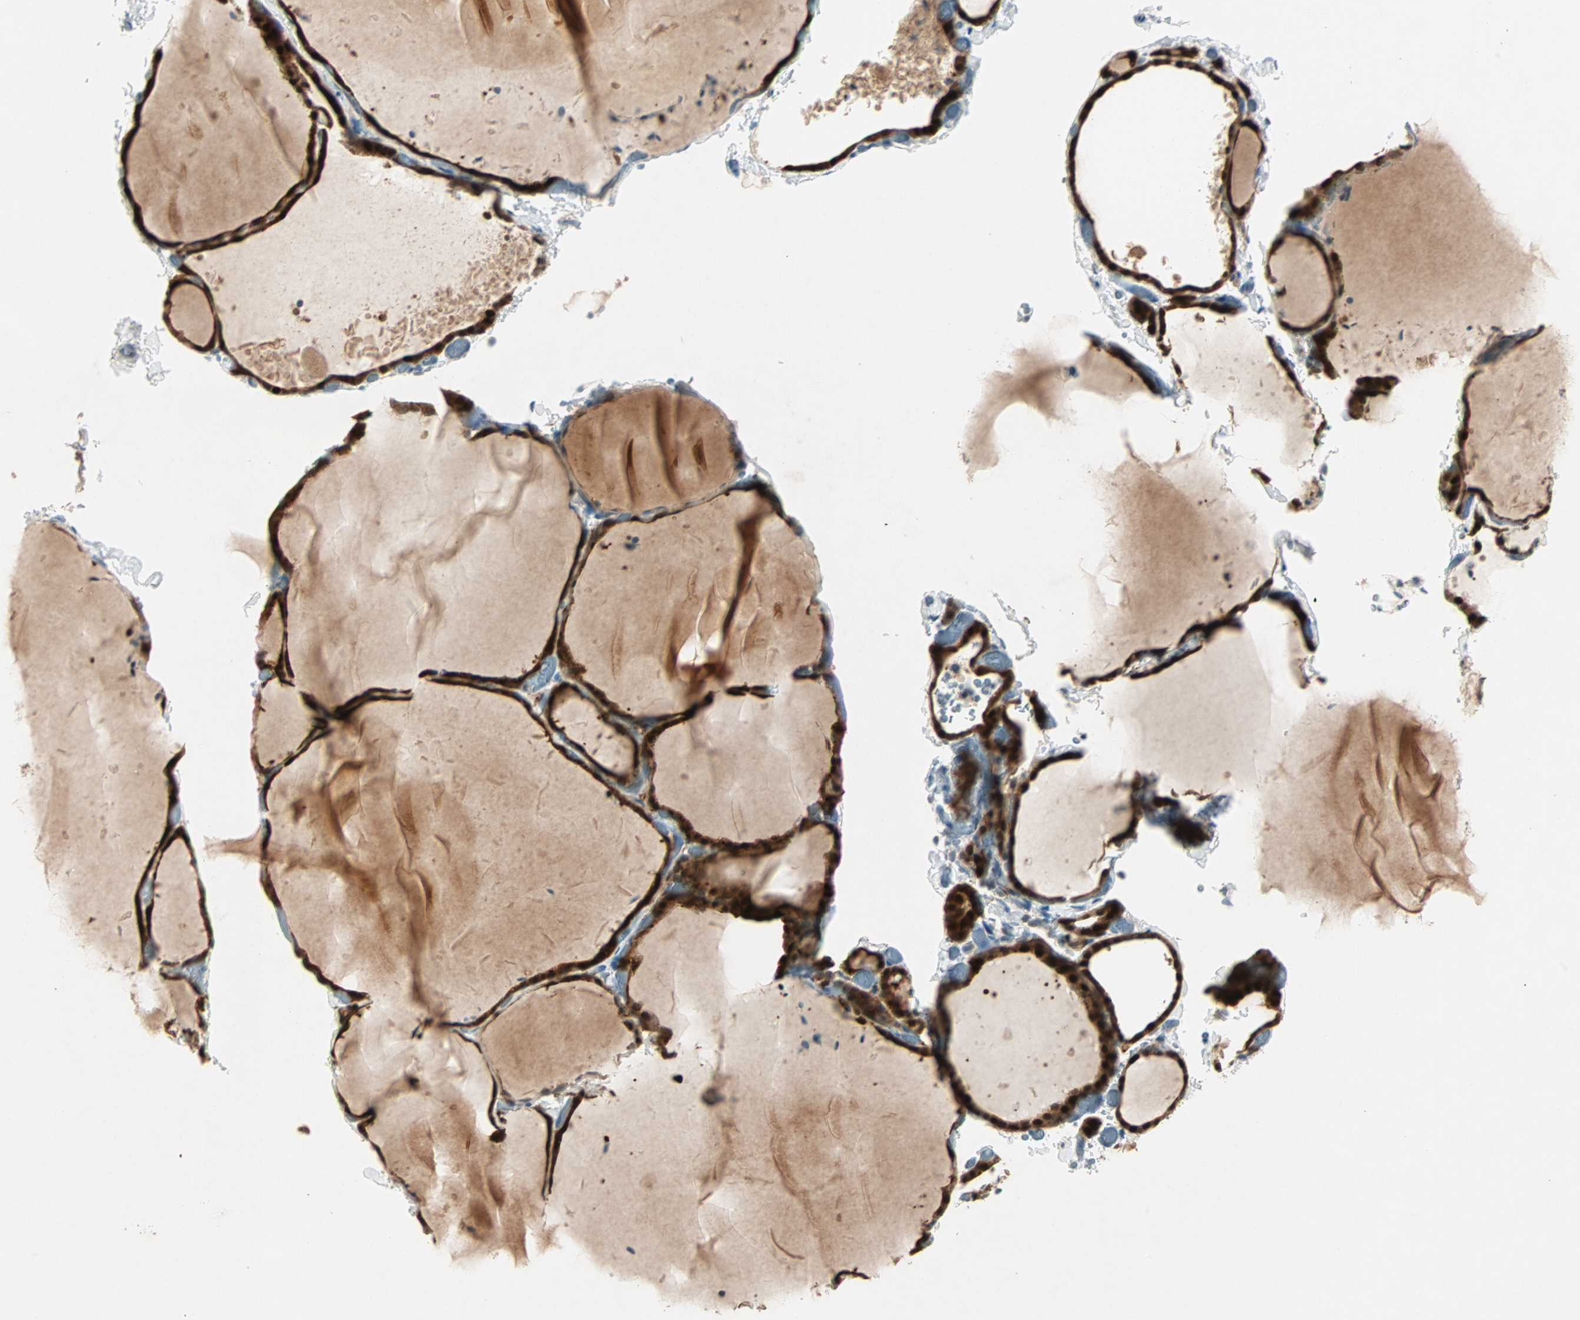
{"staining": {"intensity": "strong", "quantity": ">75%", "location": "cytoplasmic/membranous,nuclear"}, "tissue": "thyroid gland", "cell_type": "Glandular cells", "image_type": "normal", "snomed": [{"axis": "morphology", "description": "Normal tissue, NOS"}, {"axis": "topography", "description": "Thyroid gland"}], "caption": "Strong cytoplasmic/membranous,nuclear protein positivity is present in approximately >75% of glandular cells in thyroid gland.", "gene": "RTL6", "patient": {"sex": "female", "age": 22}}